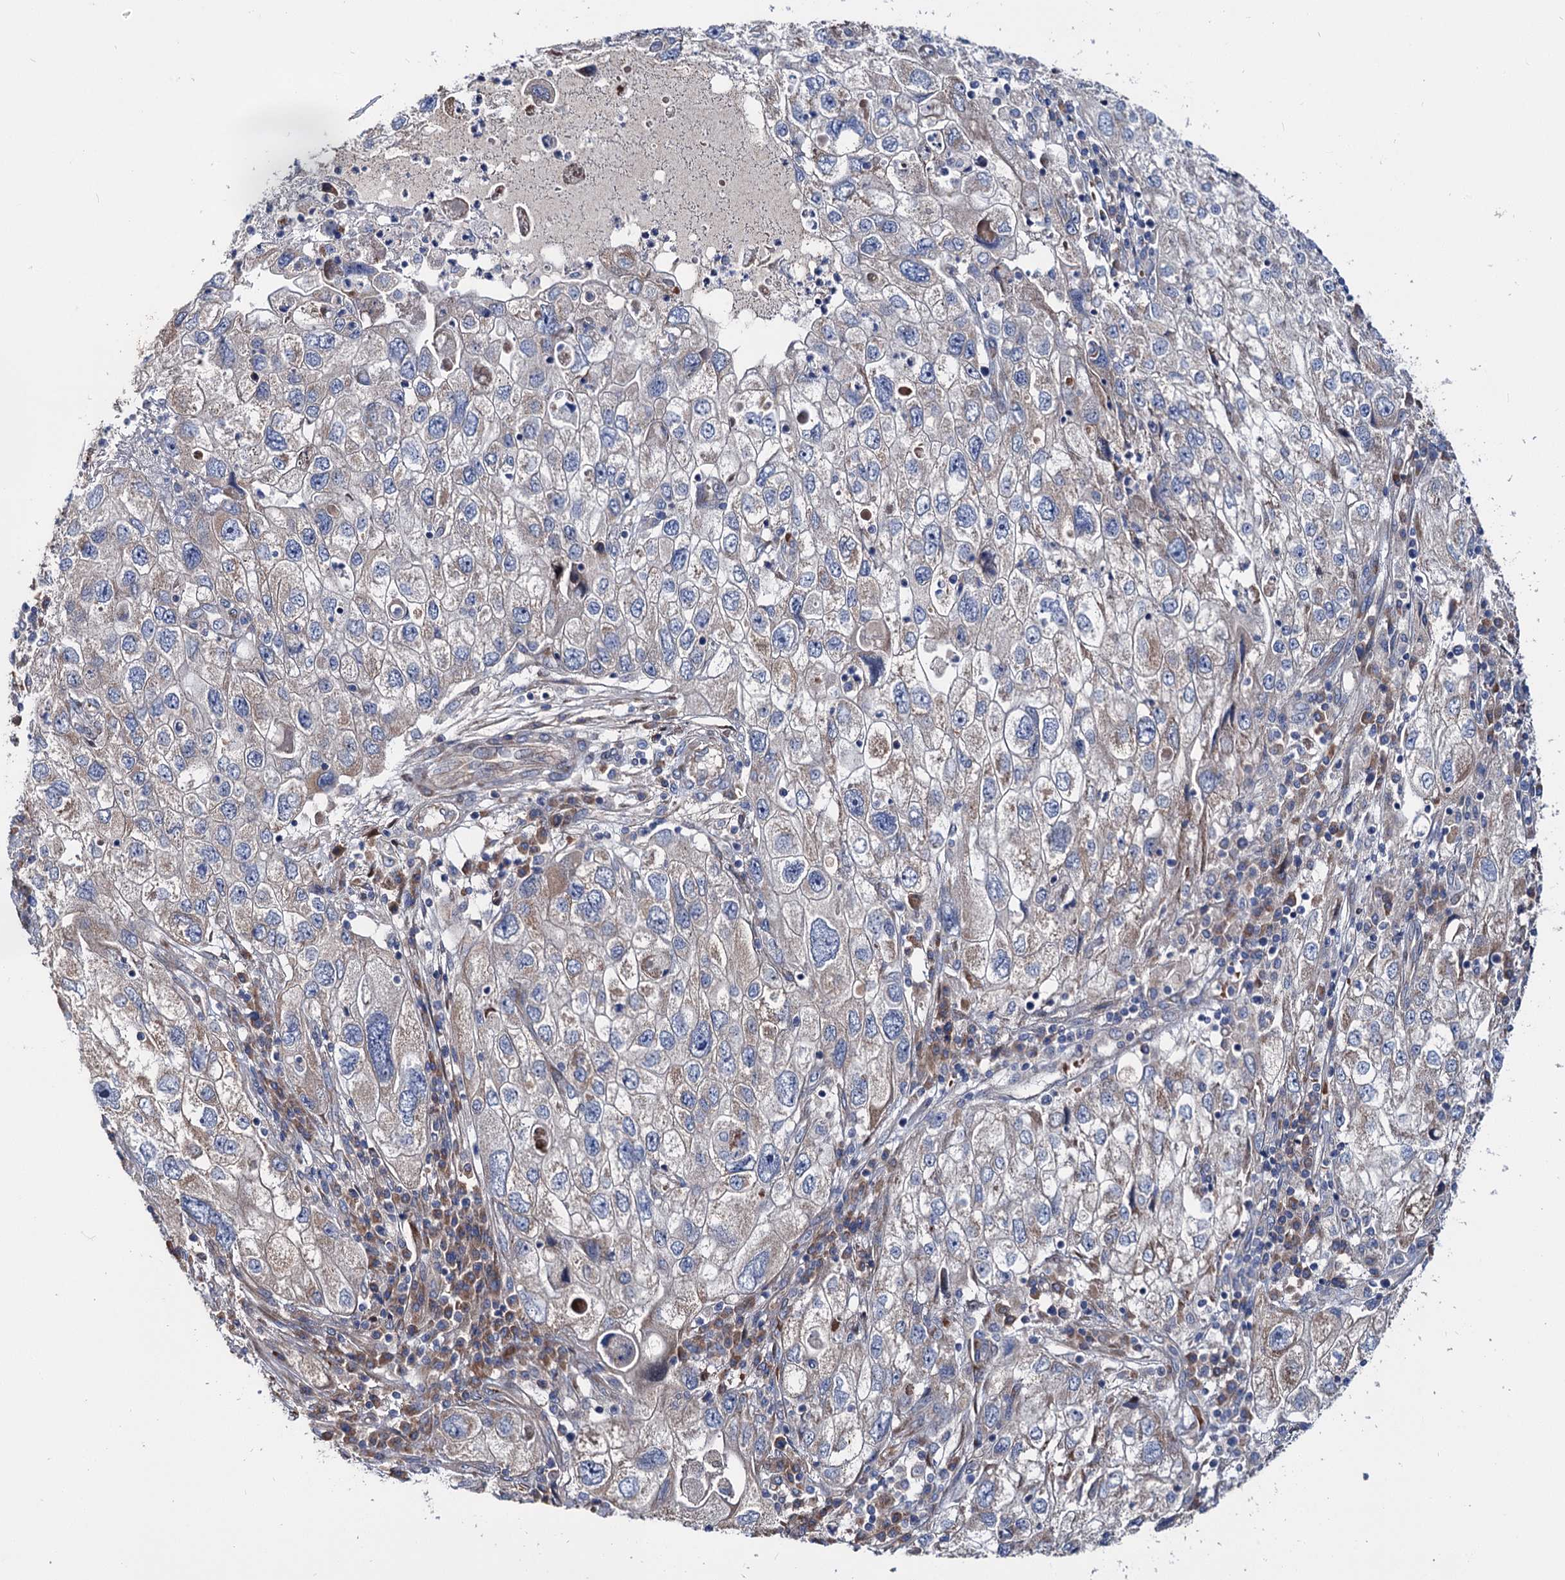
{"staining": {"intensity": "moderate", "quantity": "25%-75%", "location": "cytoplasmic/membranous"}, "tissue": "endometrial cancer", "cell_type": "Tumor cells", "image_type": "cancer", "snomed": [{"axis": "morphology", "description": "Adenocarcinoma, NOS"}, {"axis": "topography", "description": "Endometrium"}], "caption": "High-magnification brightfield microscopy of endometrial cancer stained with DAB (3,3'-diaminobenzidine) (brown) and counterstained with hematoxylin (blue). tumor cells exhibit moderate cytoplasmic/membranous staining is seen in about25%-75% of cells. The protein of interest is stained brown, and the nuclei are stained in blue (DAB IHC with brightfield microscopy, high magnification).", "gene": "PTDSS2", "patient": {"sex": "female", "age": 49}}